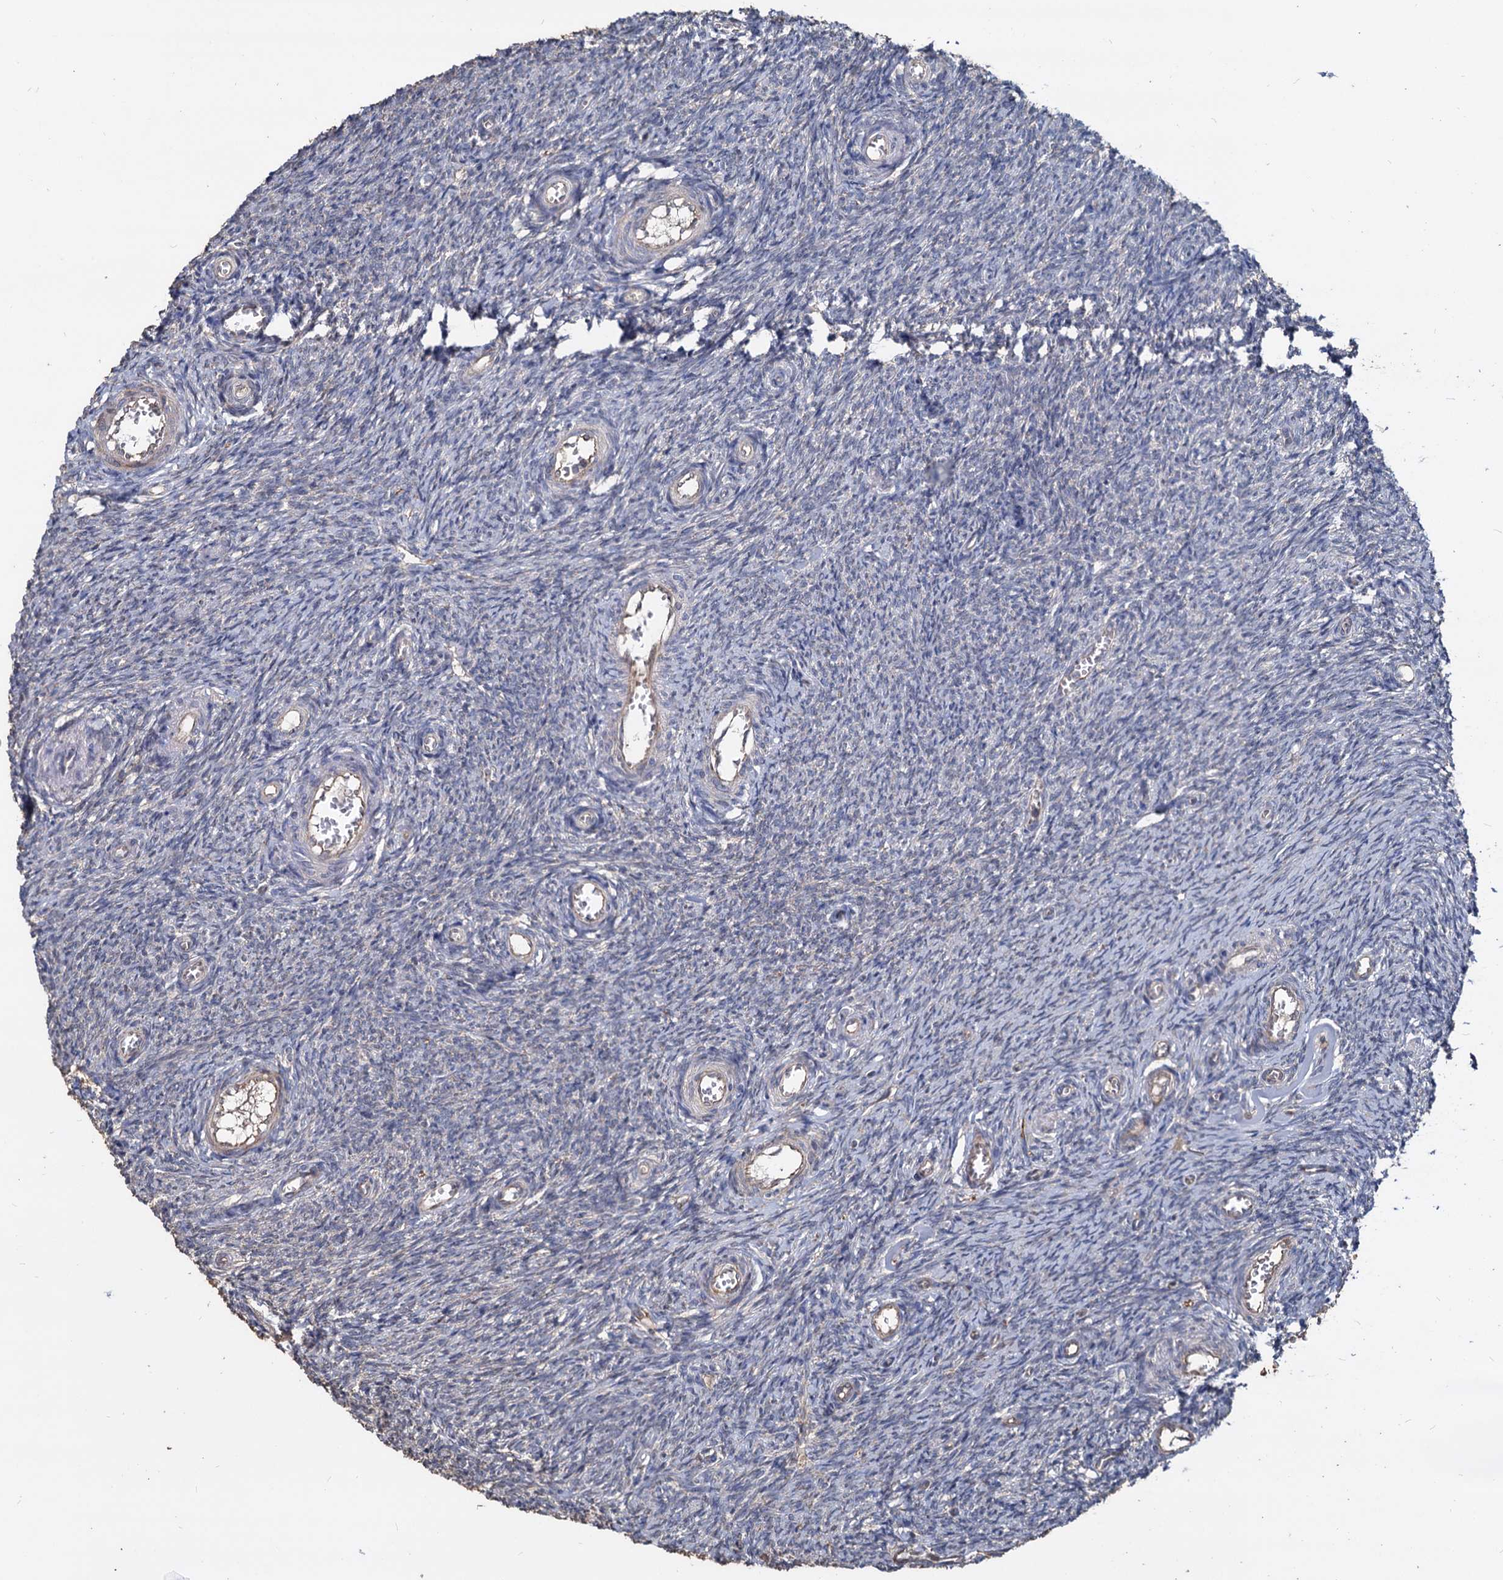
{"staining": {"intensity": "negative", "quantity": "none", "location": "none"}, "tissue": "ovary", "cell_type": "Ovarian stroma cells", "image_type": "normal", "snomed": [{"axis": "morphology", "description": "Normal tissue, NOS"}, {"axis": "topography", "description": "Ovary"}], "caption": "Immunohistochemistry of unremarkable human ovary exhibits no positivity in ovarian stroma cells.", "gene": "DEPDC4", "patient": {"sex": "female", "age": 44}}